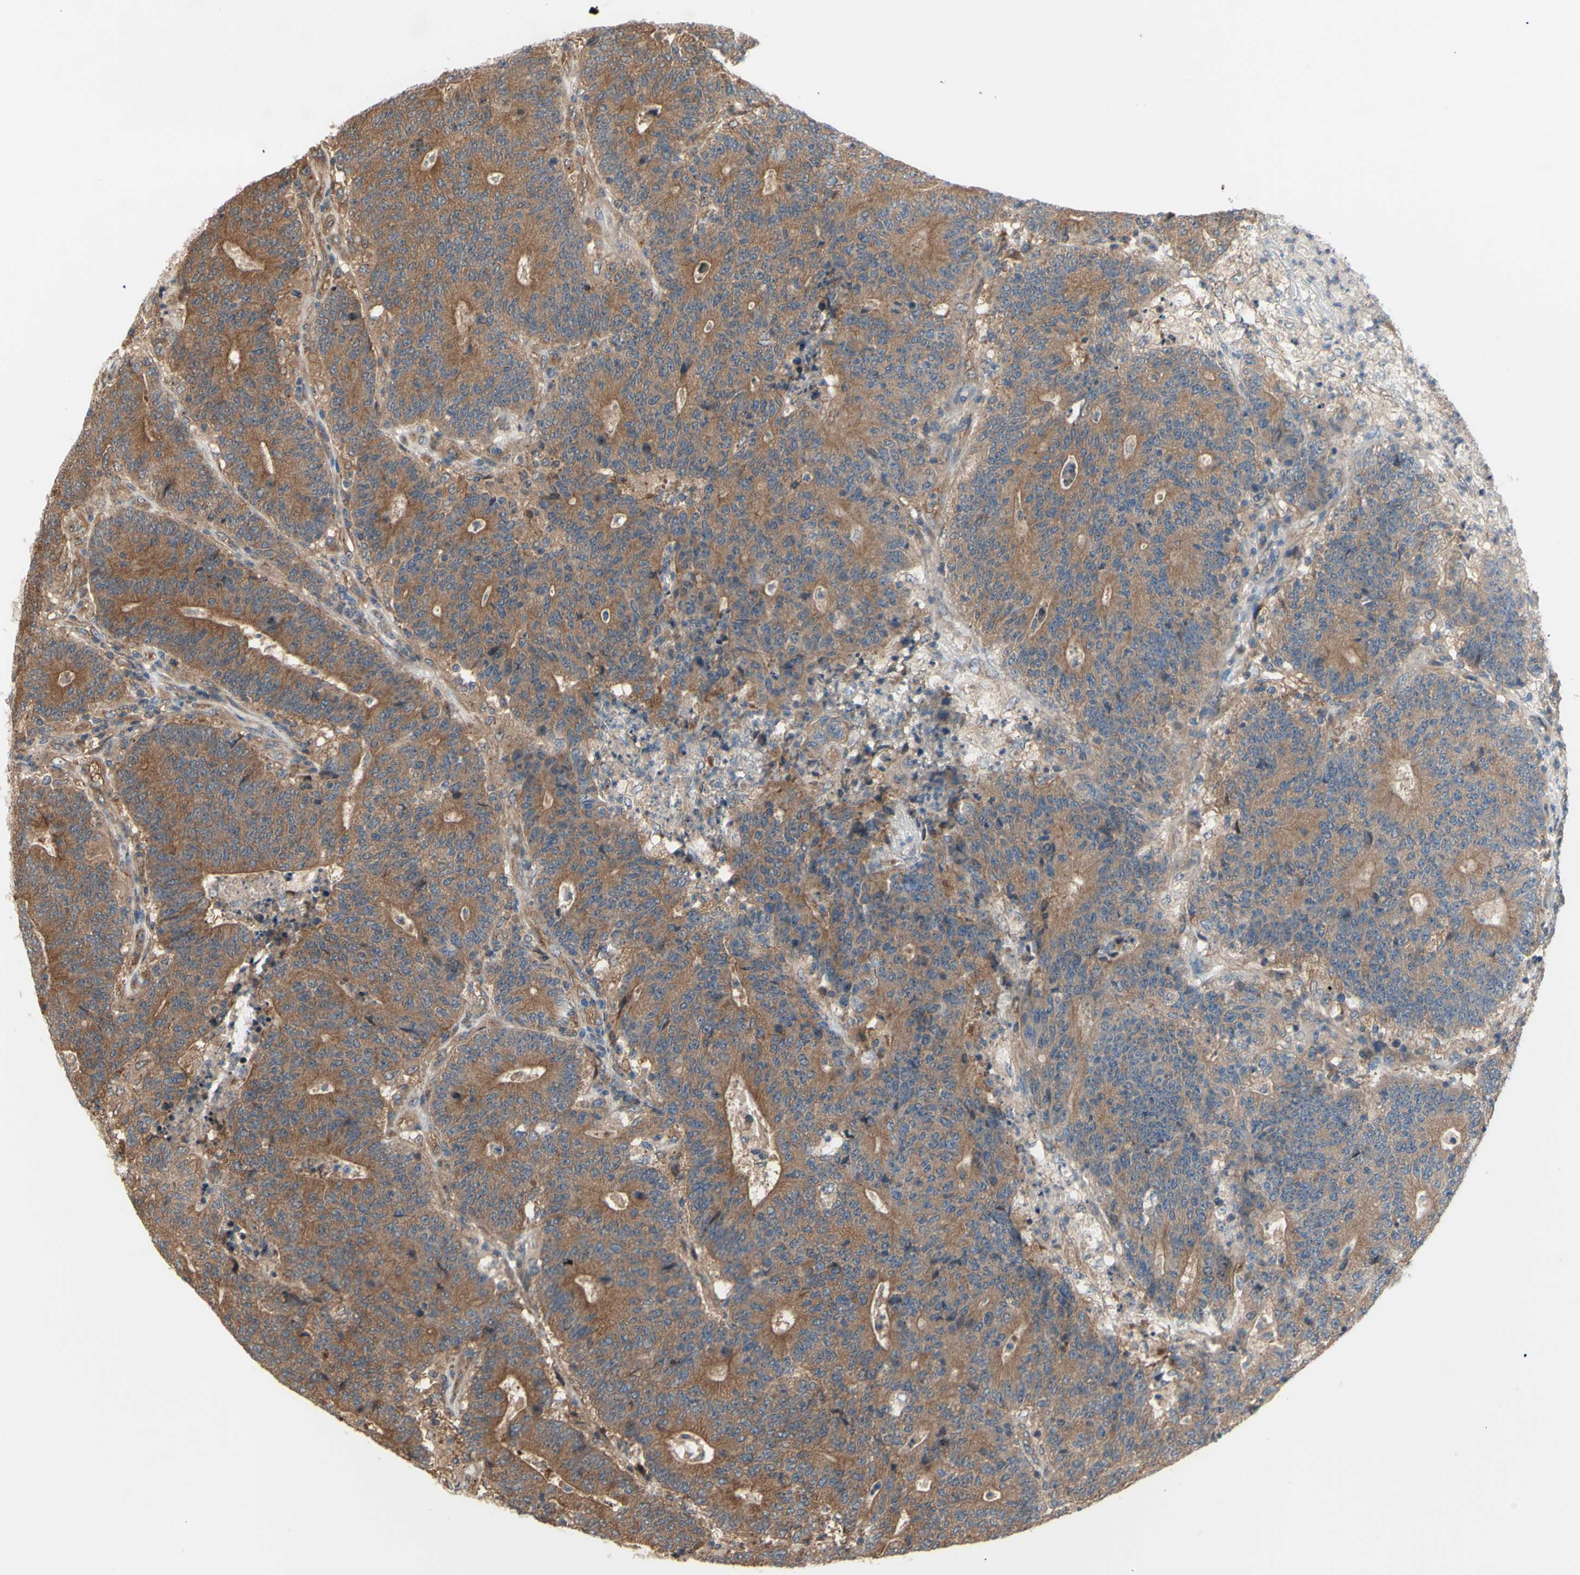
{"staining": {"intensity": "moderate", "quantity": ">75%", "location": "cytoplasmic/membranous"}, "tissue": "colorectal cancer", "cell_type": "Tumor cells", "image_type": "cancer", "snomed": [{"axis": "morphology", "description": "Normal tissue, NOS"}, {"axis": "morphology", "description": "Adenocarcinoma, NOS"}, {"axis": "topography", "description": "Colon"}], "caption": "Colorectal adenocarcinoma tissue displays moderate cytoplasmic/membranous positivity in about >75% of tumor cells, visualized by immunohistochemistry.", "gene": "DYNLRB1", "patient": {"sex": "female", "age": 75}}